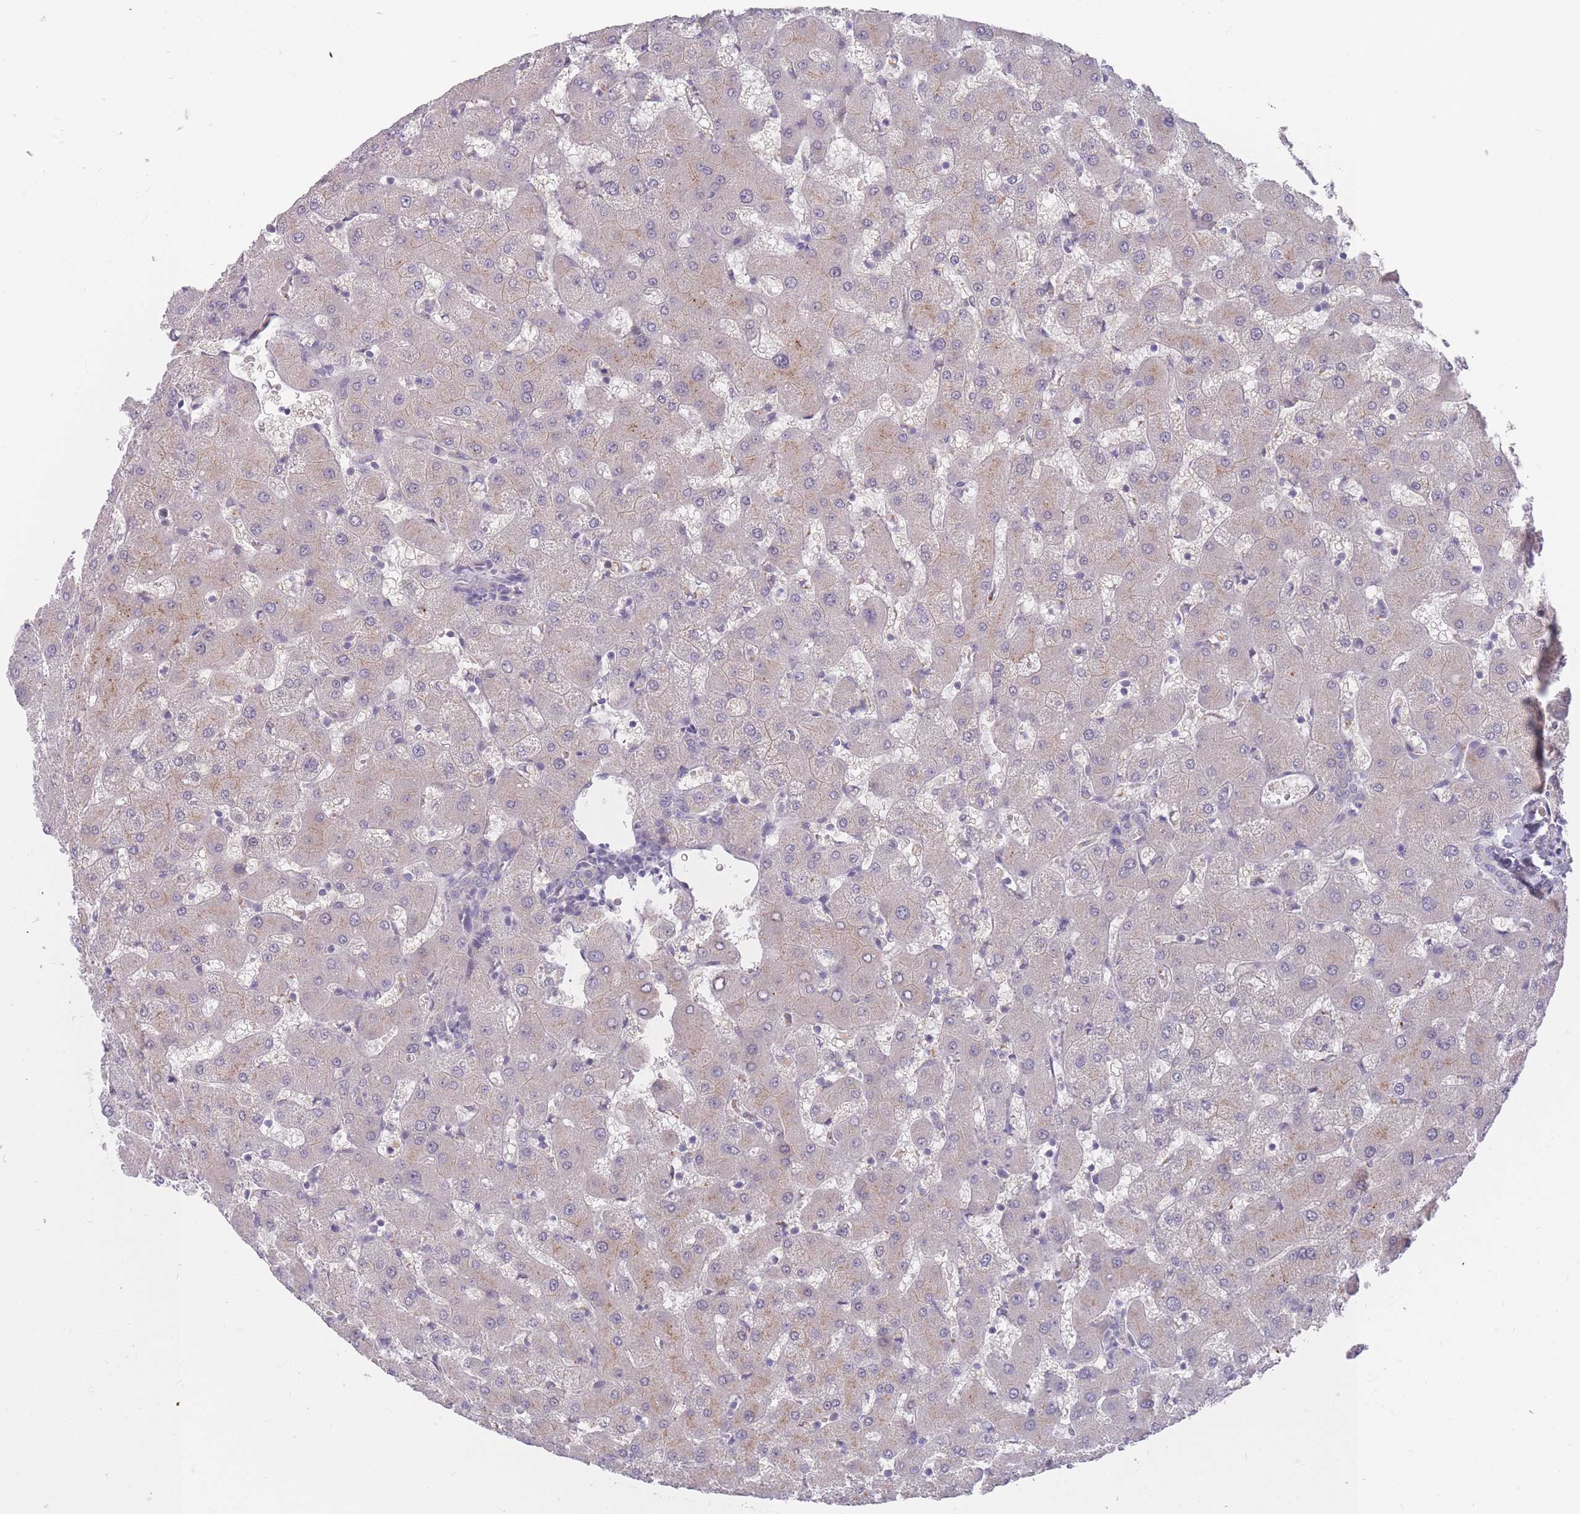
{"staining": {"intensity": "negative", "quantity": "none", "location": "none"}, "tissue": "liver", "cell_type": "Cholangiocytes", "image_type": "normal", "snomed": [{"axis": "morphology", "description": "Normal tissue, NOS"}, {"axis": "topography", "description": "Liver"}], "caption": "An IHC micrograph of unremarkable liver is shown. There is no staining in cholangiocytes of liver. (DAB (3,3'-diaminobenzidine) IHC, high magnification).", "gene": "SLC1A6", "patient": {"sex": "female", "age": 63}}